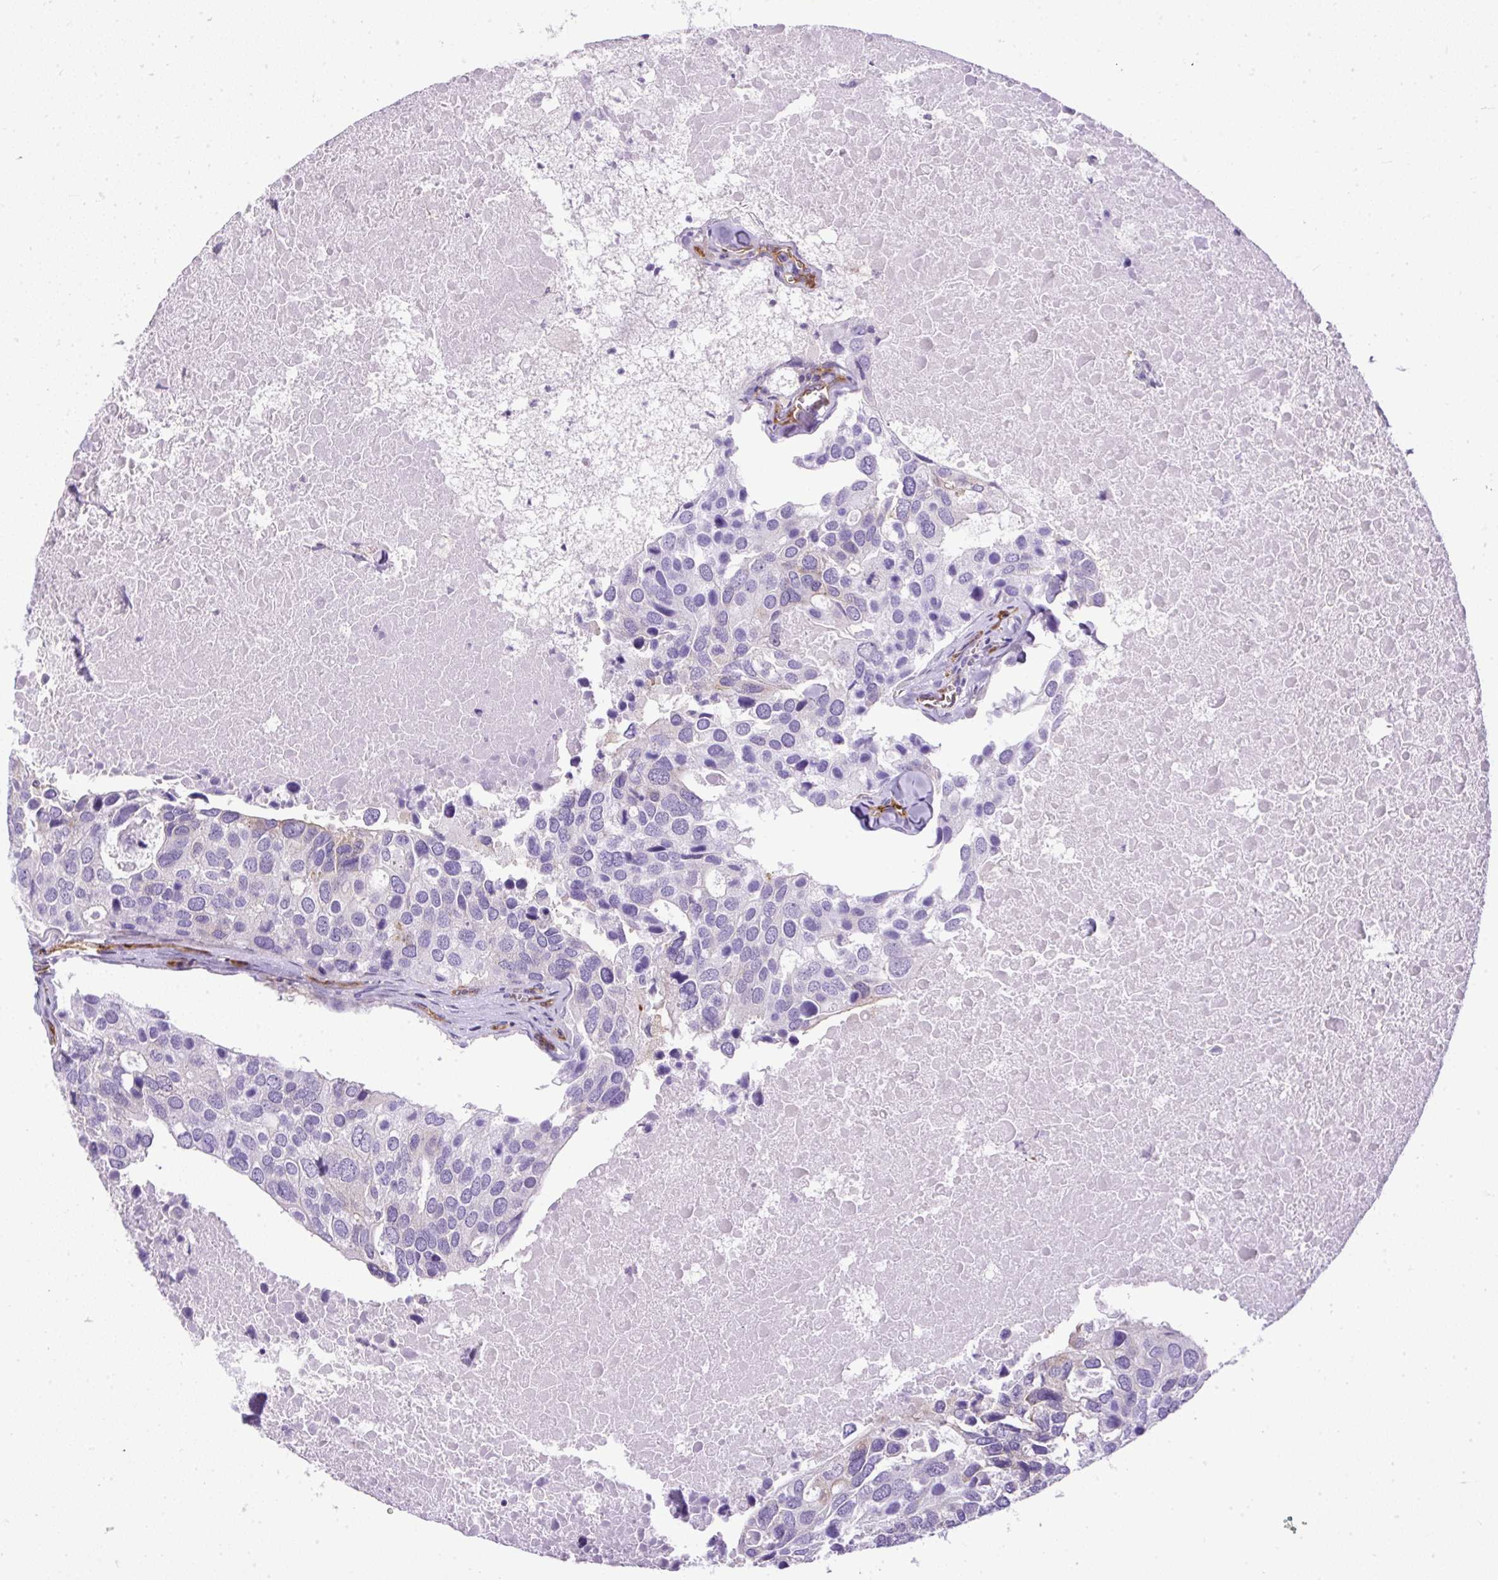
{"staining": {"intensity": "negative", "quantity": "none", "location": "none"}, "tissue": "breast cancer", "cell_type": "Tumor cells", "image_type": "cancer", "snomed": [{"axis": "morphology", "description": "Duct carcinoma"}, {"axis": "topography", "description": "Breast"}], "caption": "Immunohistochemistry (IHC) image of human breast infiltrating ductal carcinoma stained for a protein (brown), which displays no positivity in tumor cells.", "gene": "MAP1S", "patient": {"sex": "female", "age": 83}}